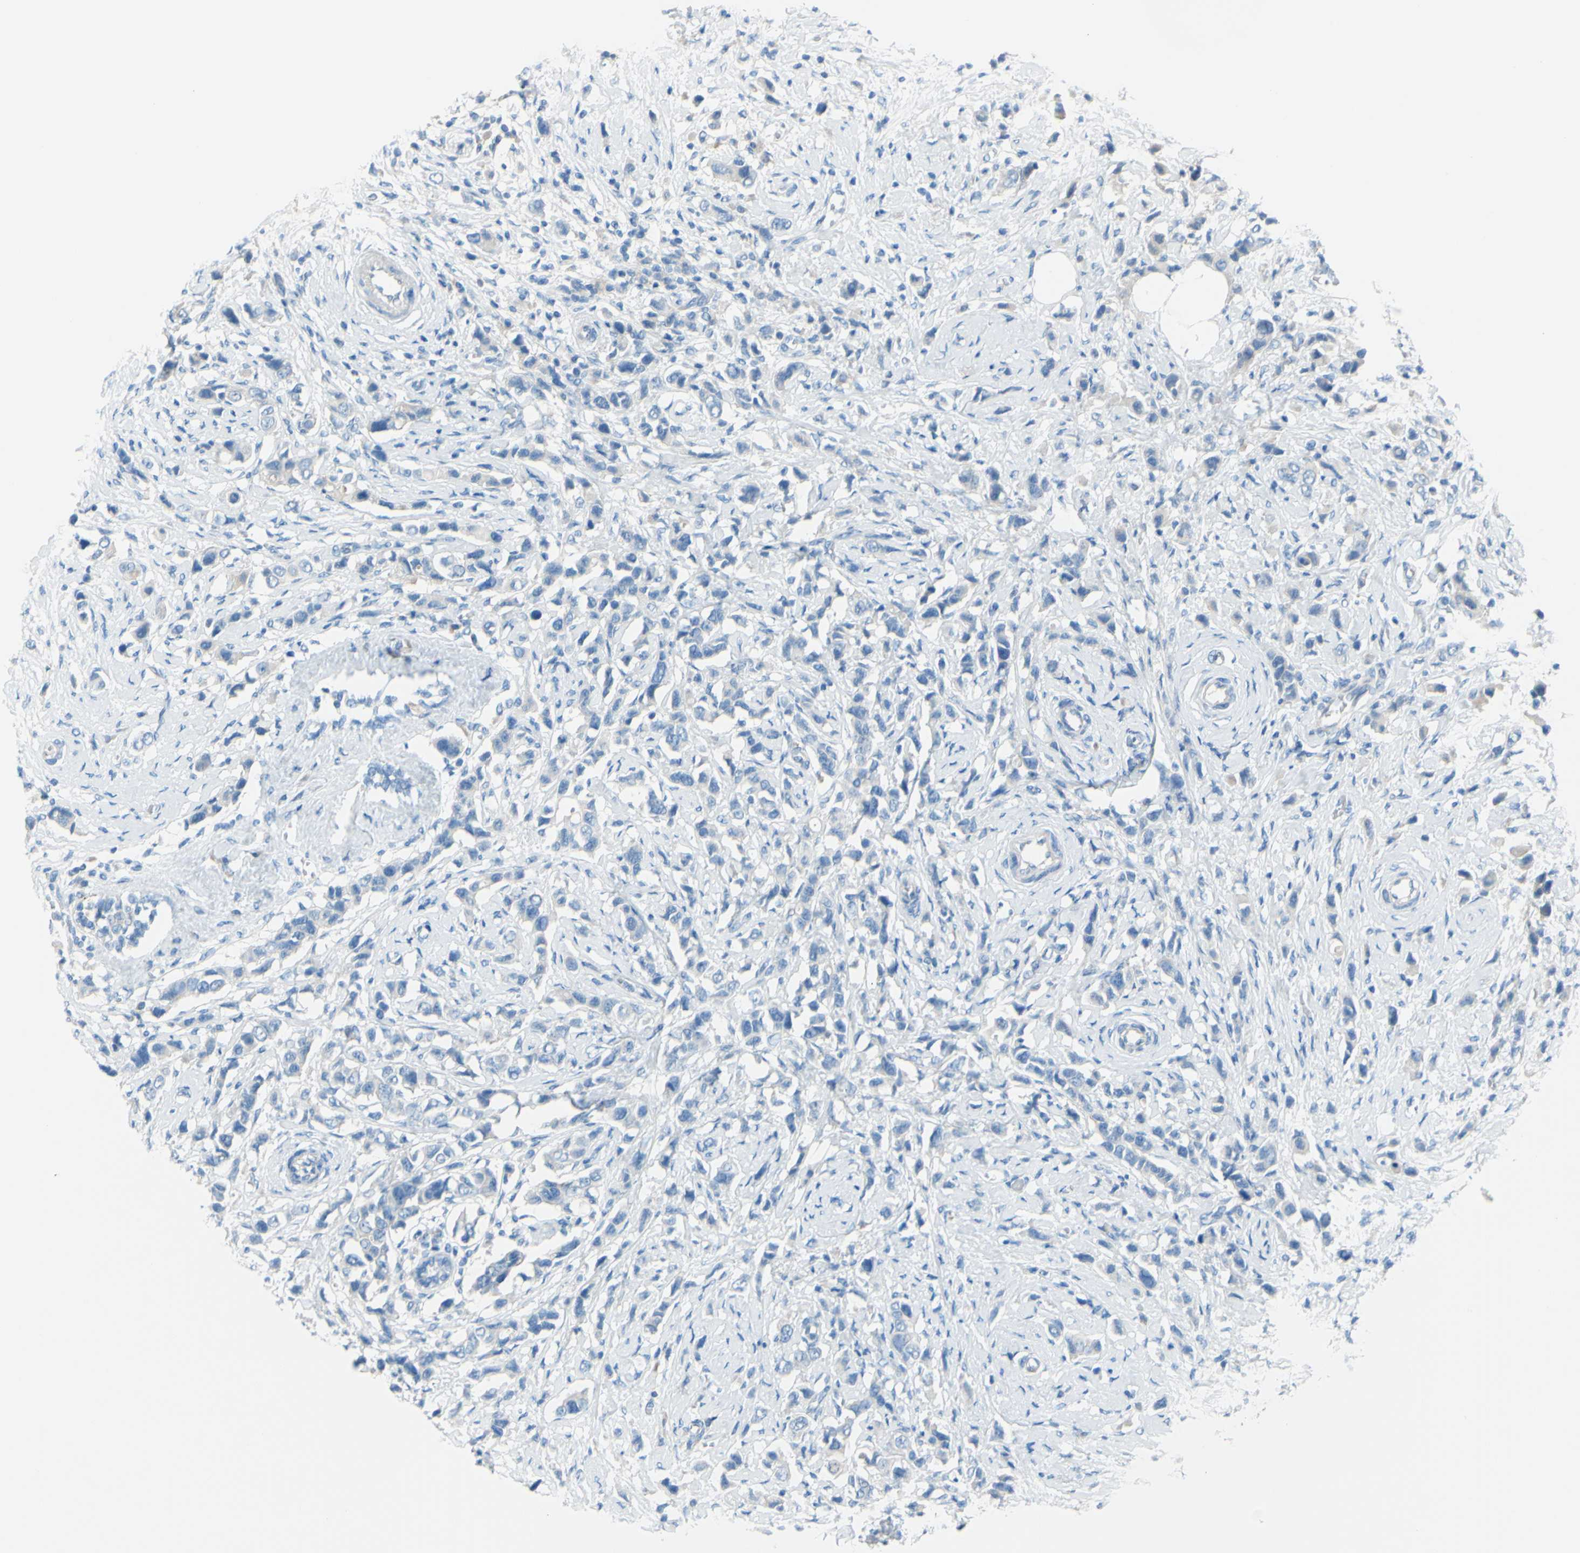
{"staining": {"intensity": "weak", "quantity": "<25%", "location": "cytoplasmic/membranous"}, "tissue": "breast cancer", "cell_type": "Tumor cells", "image_type": "cancer", "snomed": [{"axis": "morphology", "description": "Normal tissue, NOS"}, {"axis": "morphology", "description": "Duct carcinoma"}, {"axis": "topography", "description": "Breast"}], "caption": "The photomicrograph shows no staining of tumor cells in breast cancer (intraductal carcinoma).", "gene": "SLC1A2", "patient": {"sex": "female", "age": 50}}